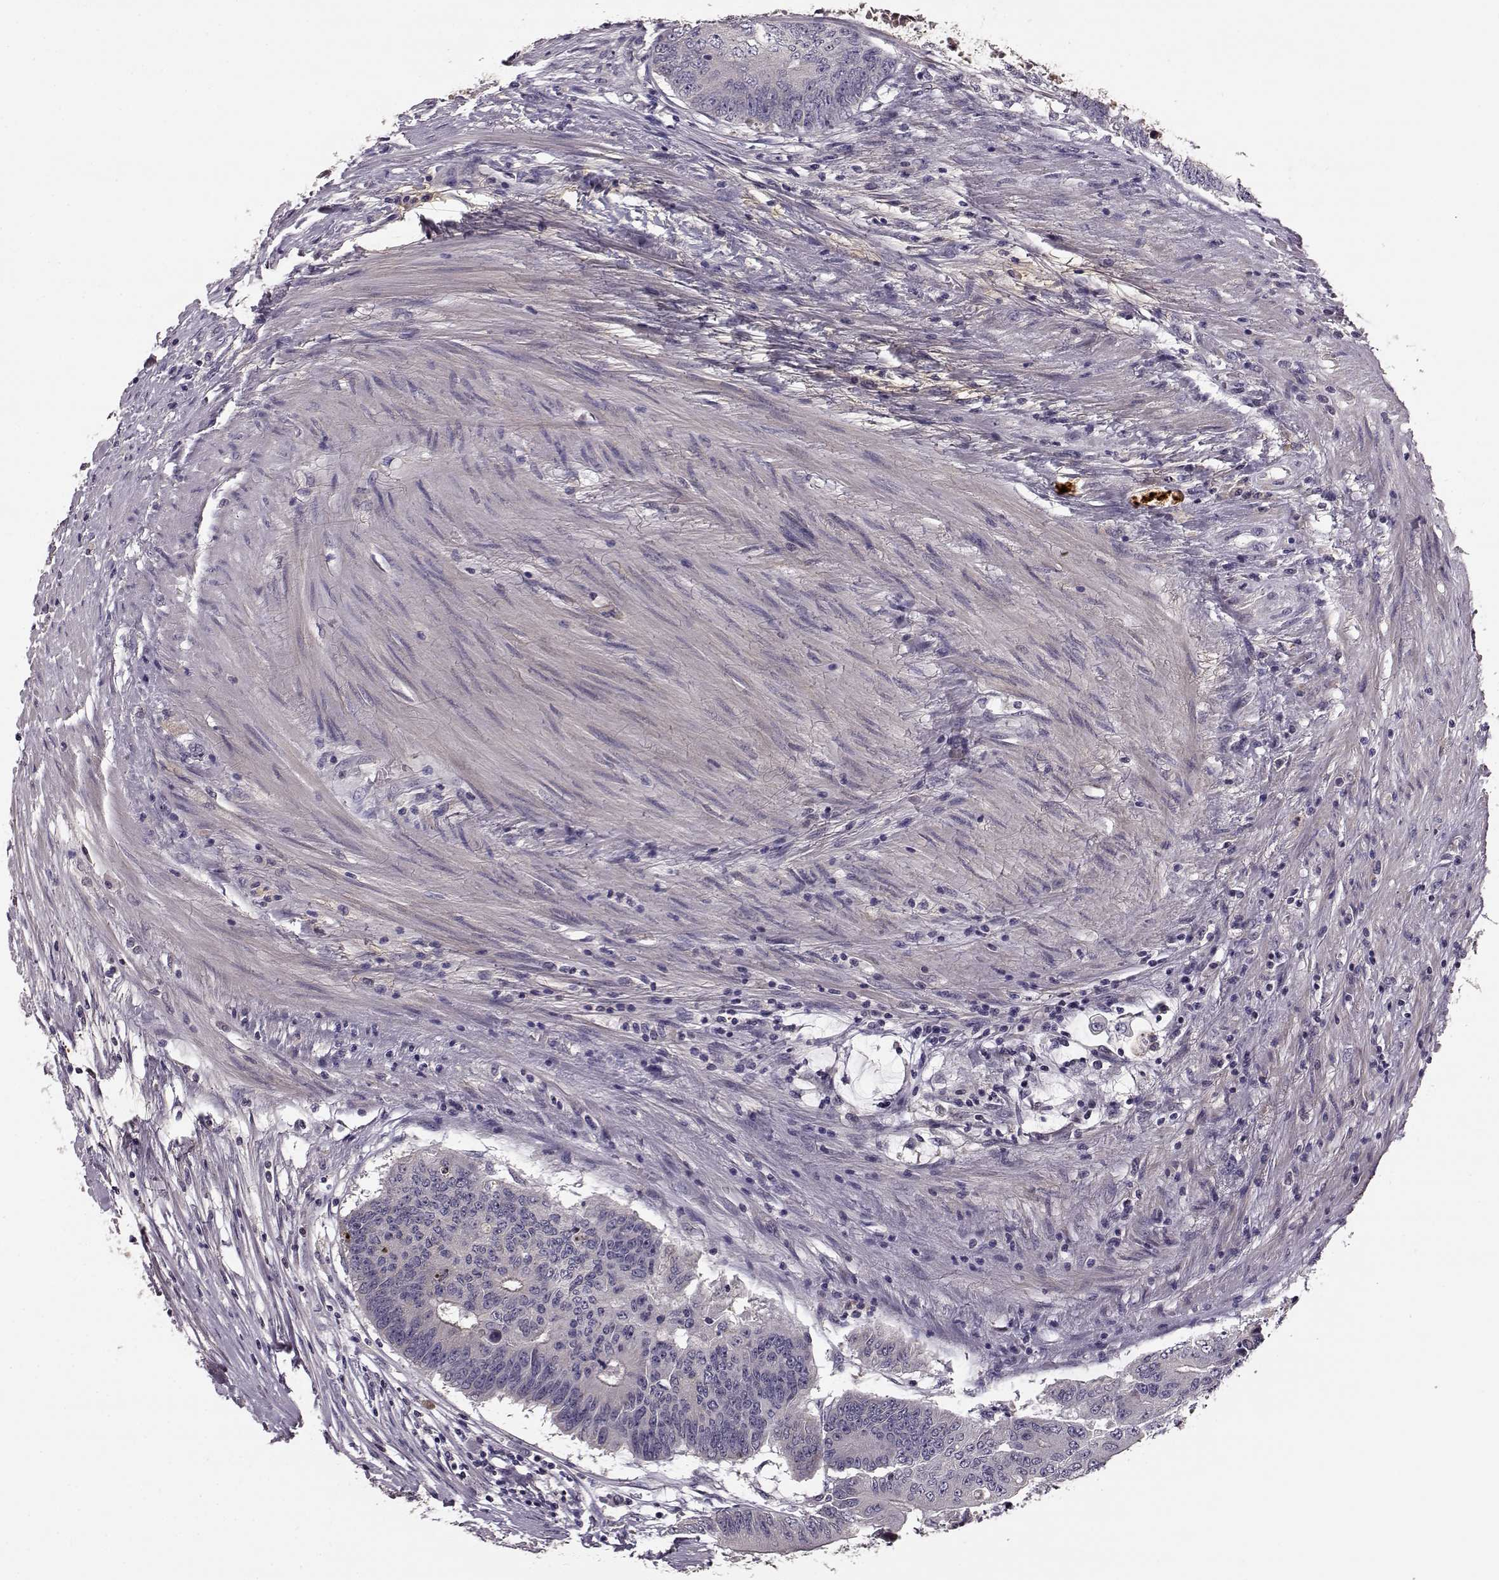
{"staining": {"intensity": "negative", "quantity": "none", "location": "none"}, "tissue": "colorectal cancer", "cell_type": "Tumor cells", "image_type": "cancer", "snomed": [{"axis": "morphology", "description": "Adenocarcinoma, NOS"}, {"axis": "topography", "description": "Rectum"}], "caption": "High power microscopy image of an immunohistochemistry (IHC) photomicrograph of adenocarcinoma (colorectal), revealing no significant staining in tumor cells. (DAB immunohistochemistry visualized using brightfield microscopy, high magnification).", "gene": "YJEFN3", "patient": {"sex": "male", "age": 59}}